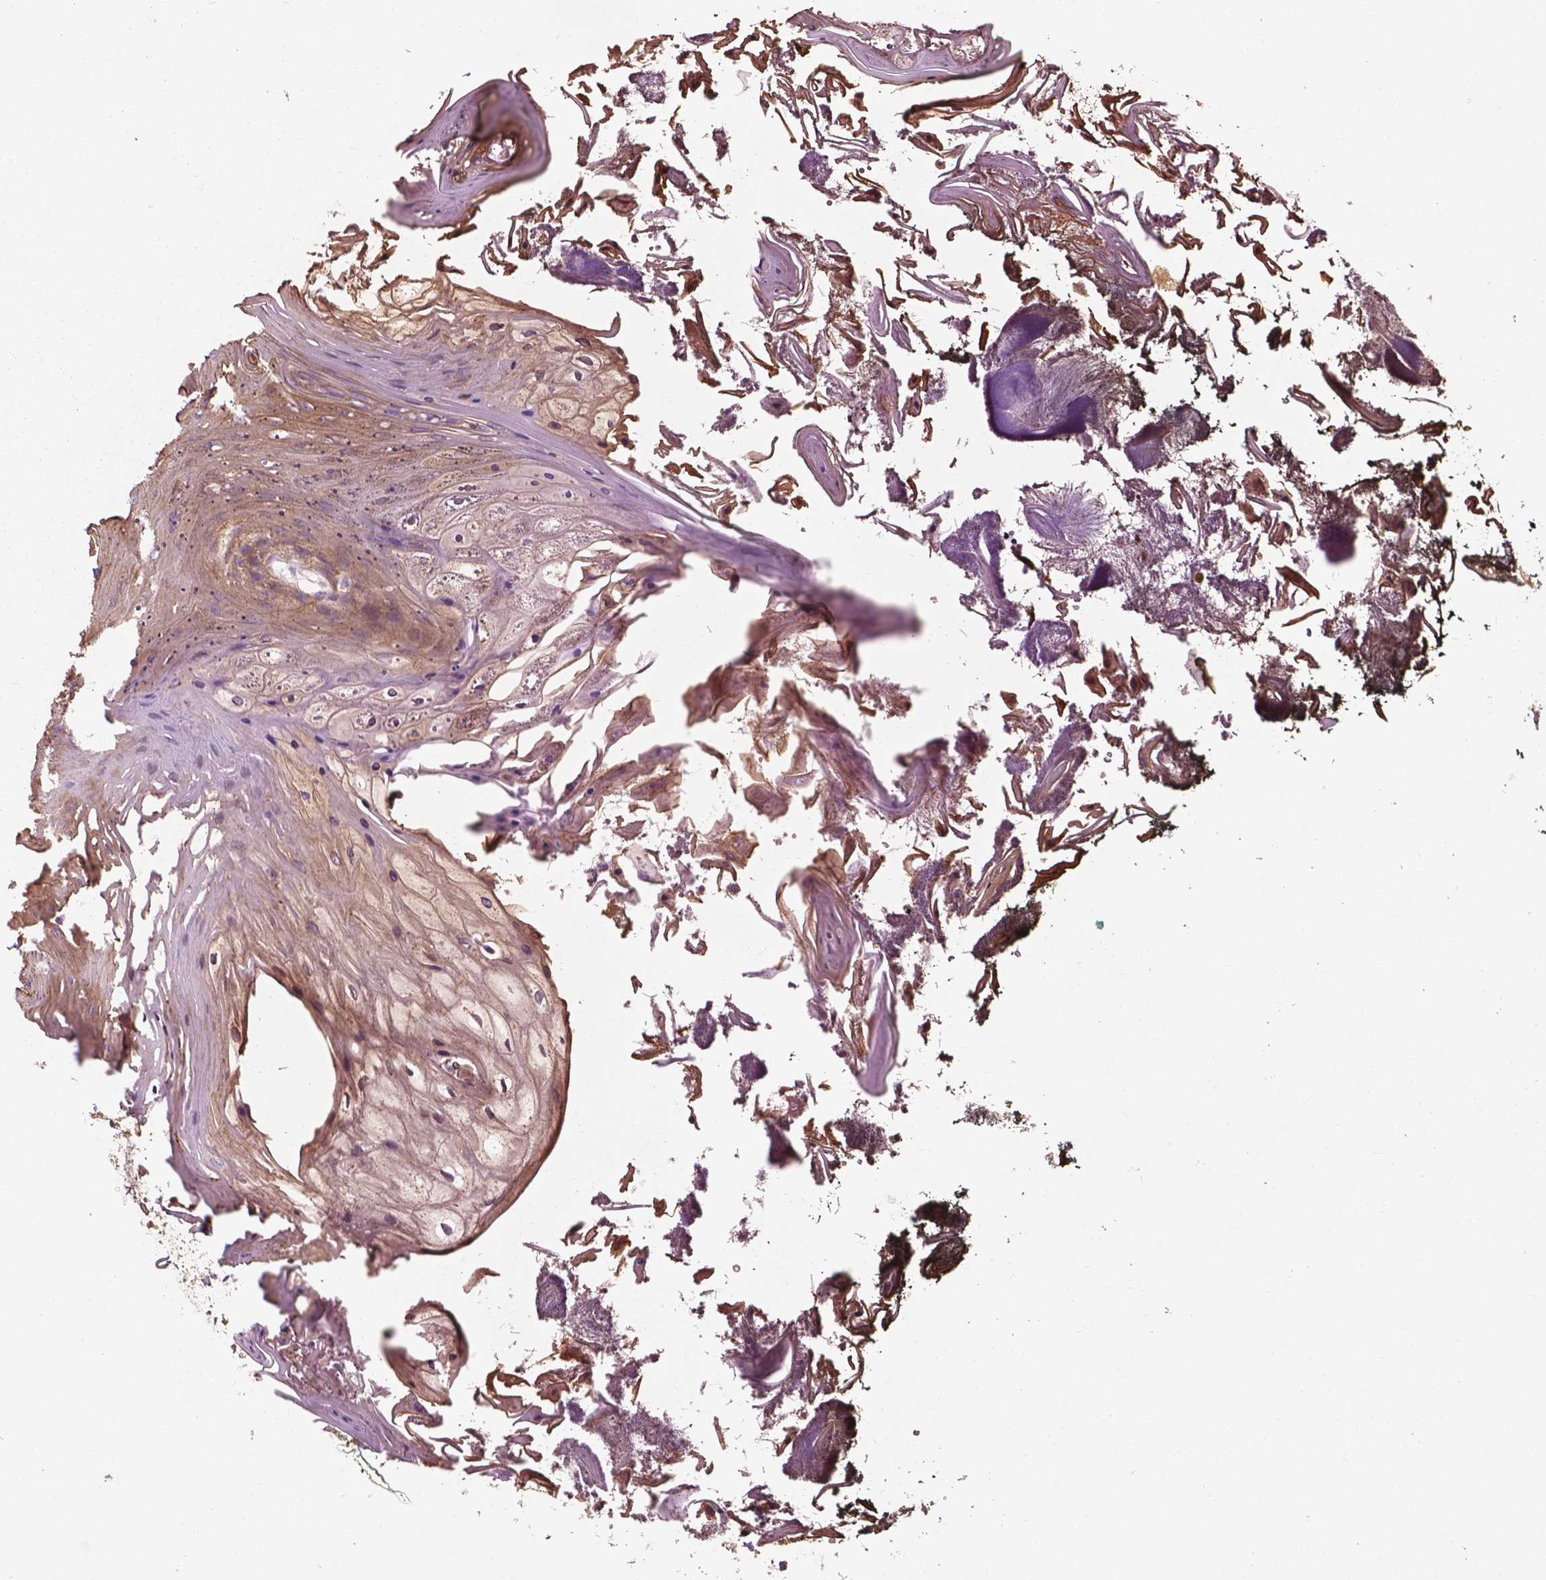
{"staining": {"intensity": "moderate", "quantity": ">75%", "location": "cytoplasmic/membranous"}, "tissue": "oral mucosa", "cell_type": "Squamous epithelial cells", "image_type": "normal", "snomed": [{"axis": "morphology", "description": "Normal tissue, NOS"}, {"axis": "topography", "description": "Oral tissue"}], "caption": "Immunohistochemical staining of benign oral mucosa displays >75% levels of moderate cytoplasmic/membranous protein expression in approximately >75% of squamous epithelial cells.", "gene": "ATG16L1", "patient": {"sex": "male", "age": 9}}